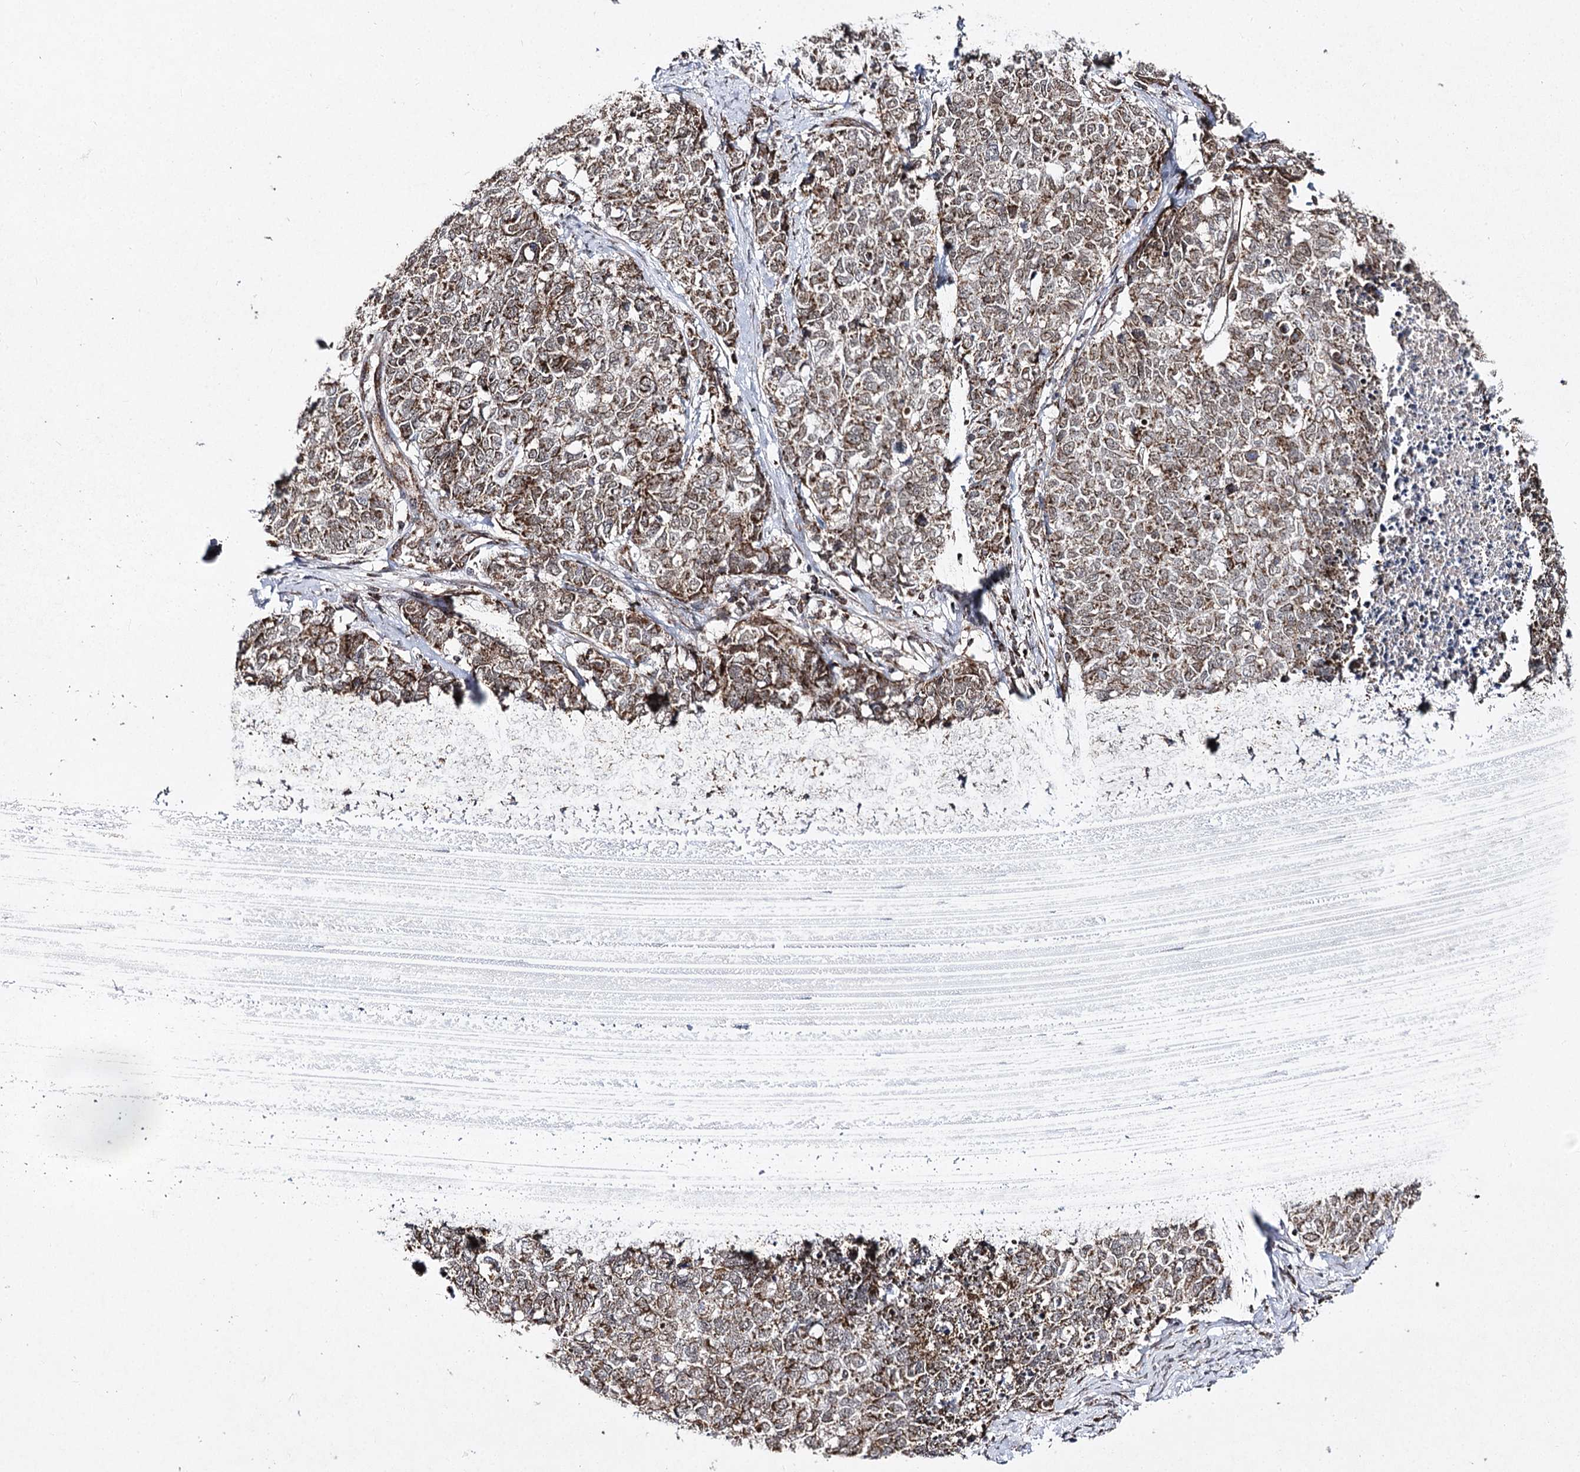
{"staining": {"intensity": "moderate", "quantity": ">75%", "location": "cytoplasmic/membranous"}, "tissue": "cervical cancer", "cell_type": "Tumor cells", "image_type": "cancer", "snomed": [{"axis": "morphology", "description": "Squamous cell carcinoma, NOS"}, {"axis": "topography", "description": "Cervix"}], "caption": "Immunohistochemistry (IHC) (DAB (3,3'-diaminobenzidine)) staining of cervical cancer reveals moderate cytoplasmic/membranous protein positivity in about >75% of tumor cells.", "gene": "SLC4A1AP", "patient": {"sex": "female", "age": 63}}